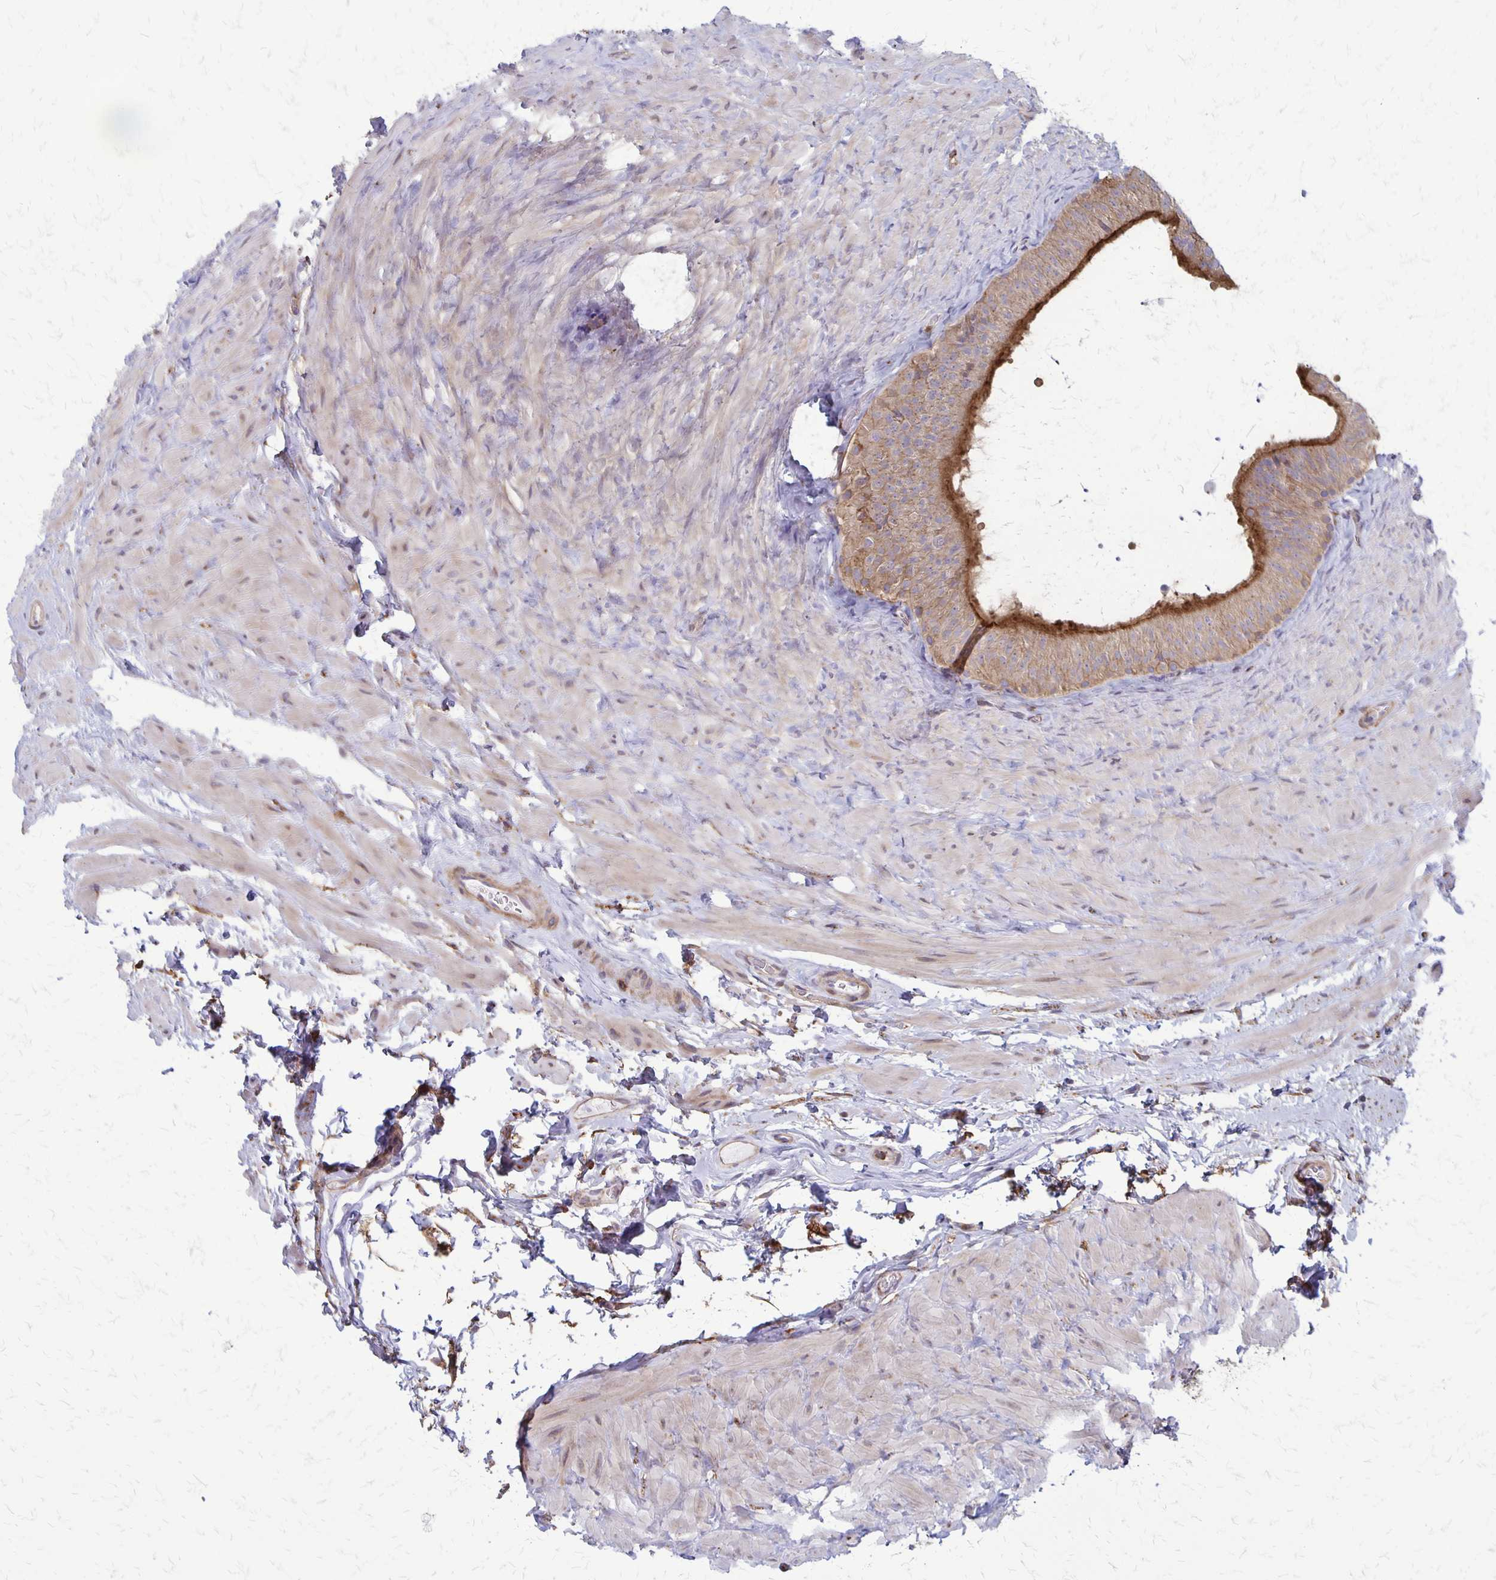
{"staining": {"intensity": "strong", "quantity": "25%-75%", "location": "cytoplasmic/membranous"}, "tissue": "epididymis", "cell_type": "Glandular cells", "image_type": "normal", "snomed": [{"axis": "morphology", "description": "Normal tissue, NOS"}, {"axis": "topography", "description": "Epididymis, spermatic cord, NOS"}, {"axis": "topography", "description": "Epididymis"}], "caption": "Normal epididymis reveals strong cytoplasmic/membranous expression in approximately 25%-75% of glandular cells, visualized by immunohistochemistry. (DAB = brown stain, brightfield microscopy at high magnification).", "gene": "SEPTIN5", "patient": {"sex": "male", "age": 31}}